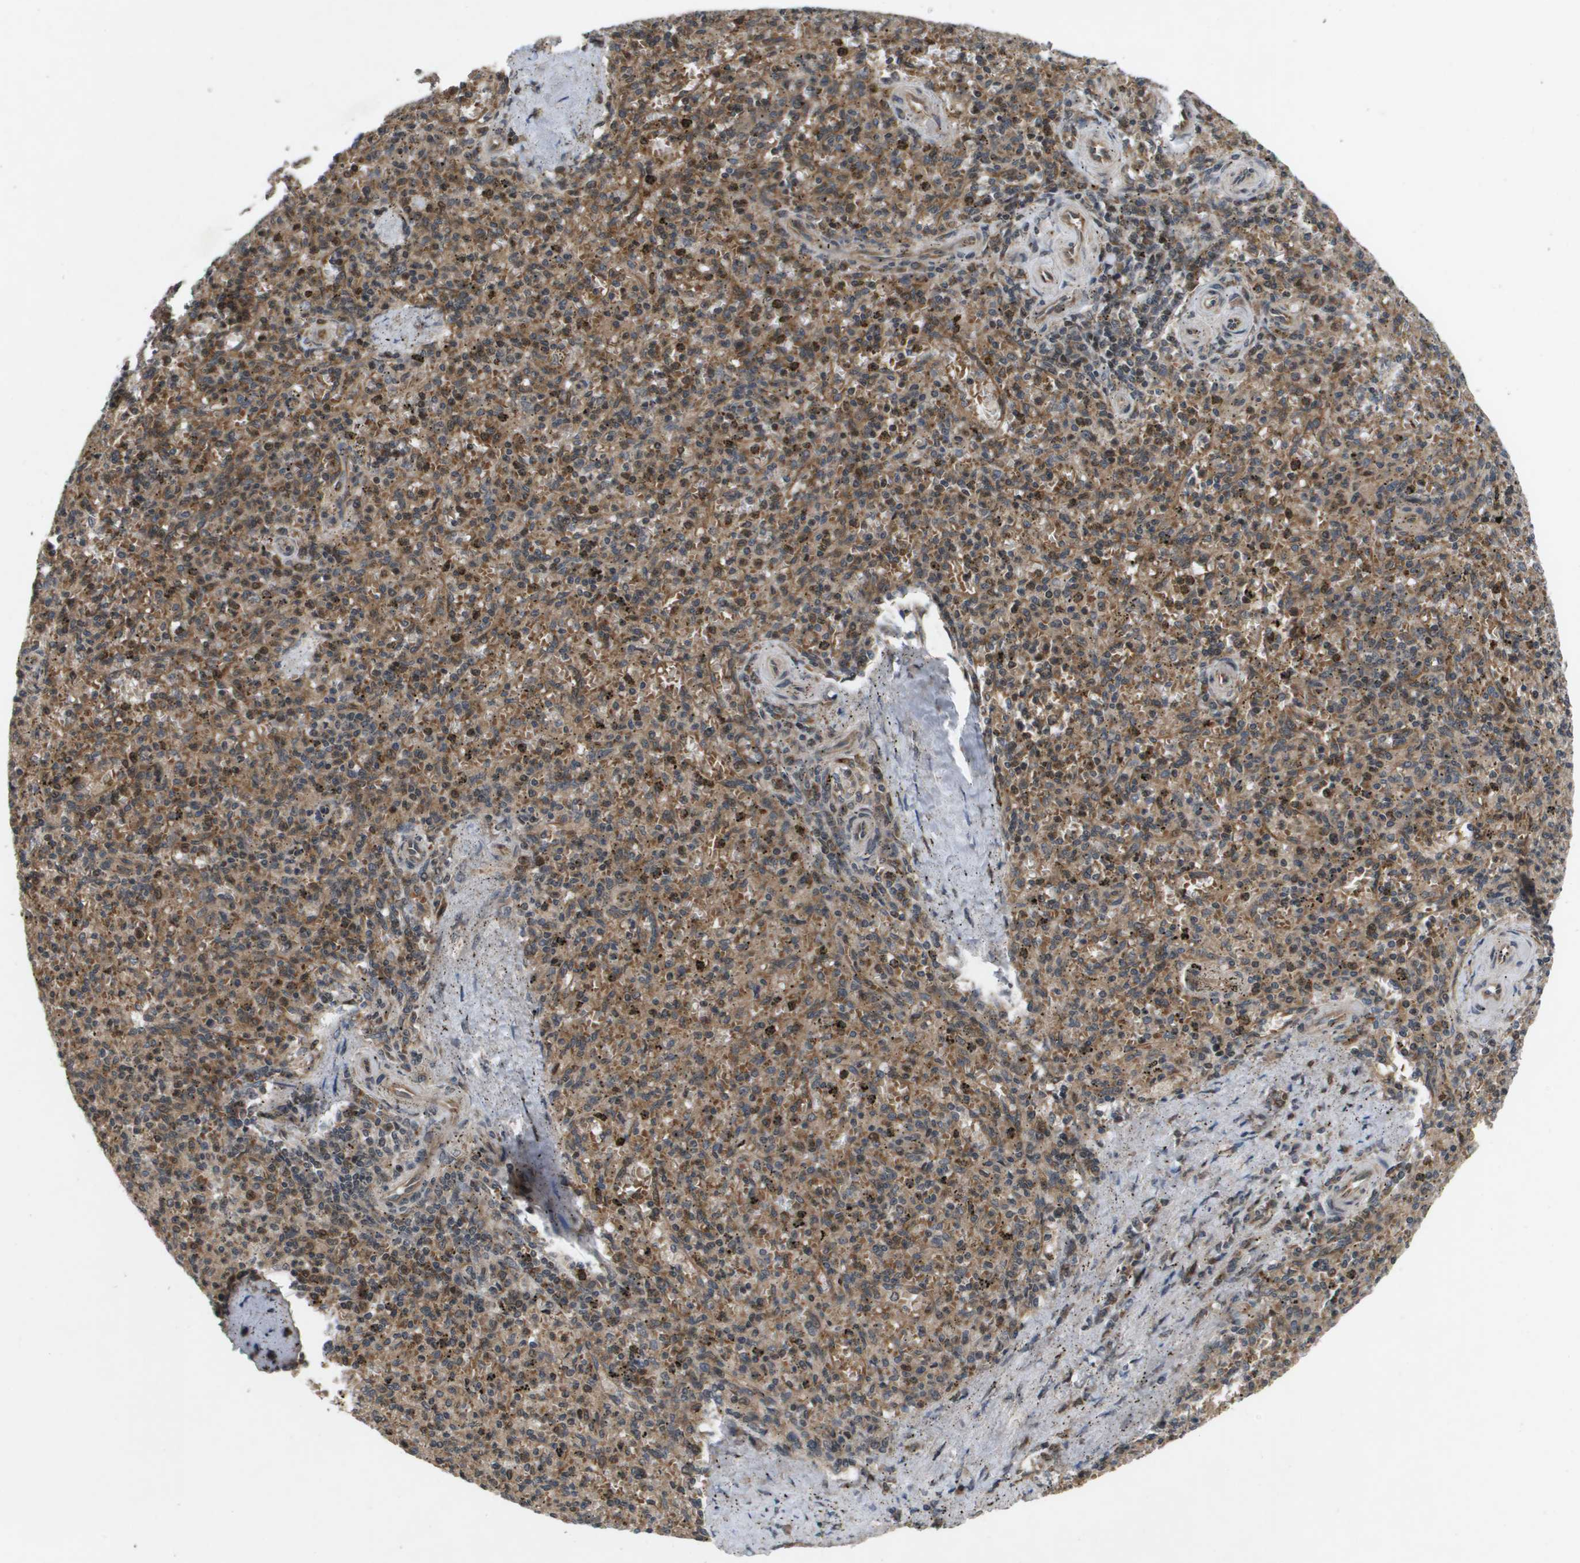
{"staining": {"intensity": "moderate", "quantity": ">75%", "location": "cytoplasmic/membranous,nuclear"}, "tissue": "spleen", "cell_type": "Cells in red pulp", "image_type": "normal", "snomed": [{"axis": "morphology", "description": "Normal tissue, NOS"}, {"axis": "topography", "description": "Spleen"}], "caption": "Normal spleen demonstrates moderate cytoplasmic/membranous,nuclear positivity in about >75% of cells in red pulp.", "gene": "SPTLC1", "patient": {"sex": "male", "age": 72}}